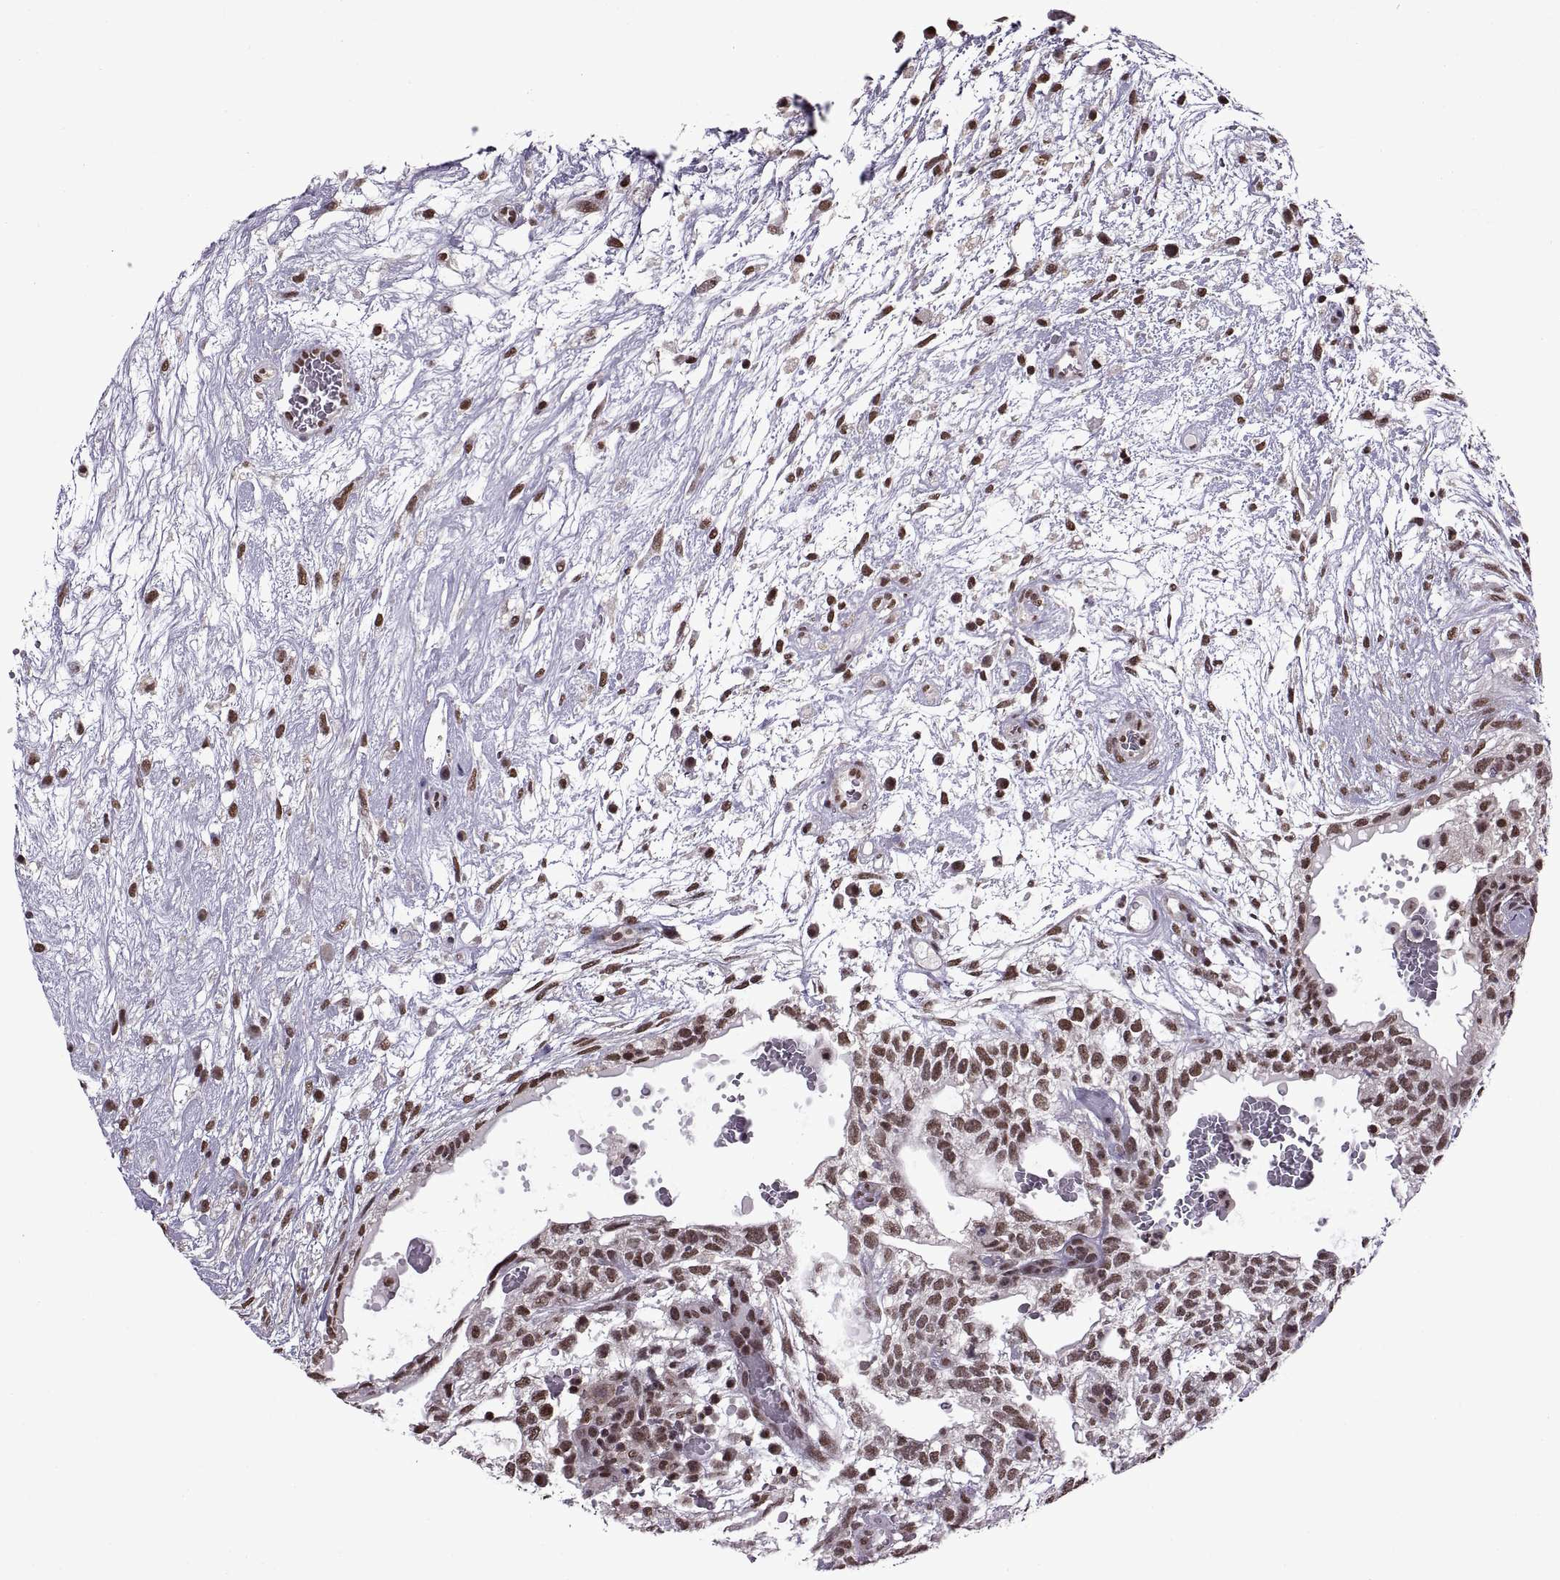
{"staining": {"intensity": "strong", "quantity": ">75%", "location": "nuclear"}, "tissue": "testis cancer", "cell_type": "Tumor cells", "image_type": "cancer", "snomed": [{"axis": "morphology", "description": "Normal tissue, NOS"}, {"axis": "morphology", "description": "Carcinoma, Embryonal, NOS"}, {"axis": "topography", "description": "Testis"}], "caption": "Testis cancer was stained to show a protein in brown. There is high levels of strong nuclear staining in approximately >75% of tumor cells.", "gene": "INTS3", "patient": {"sex": "male", "age": 32}}